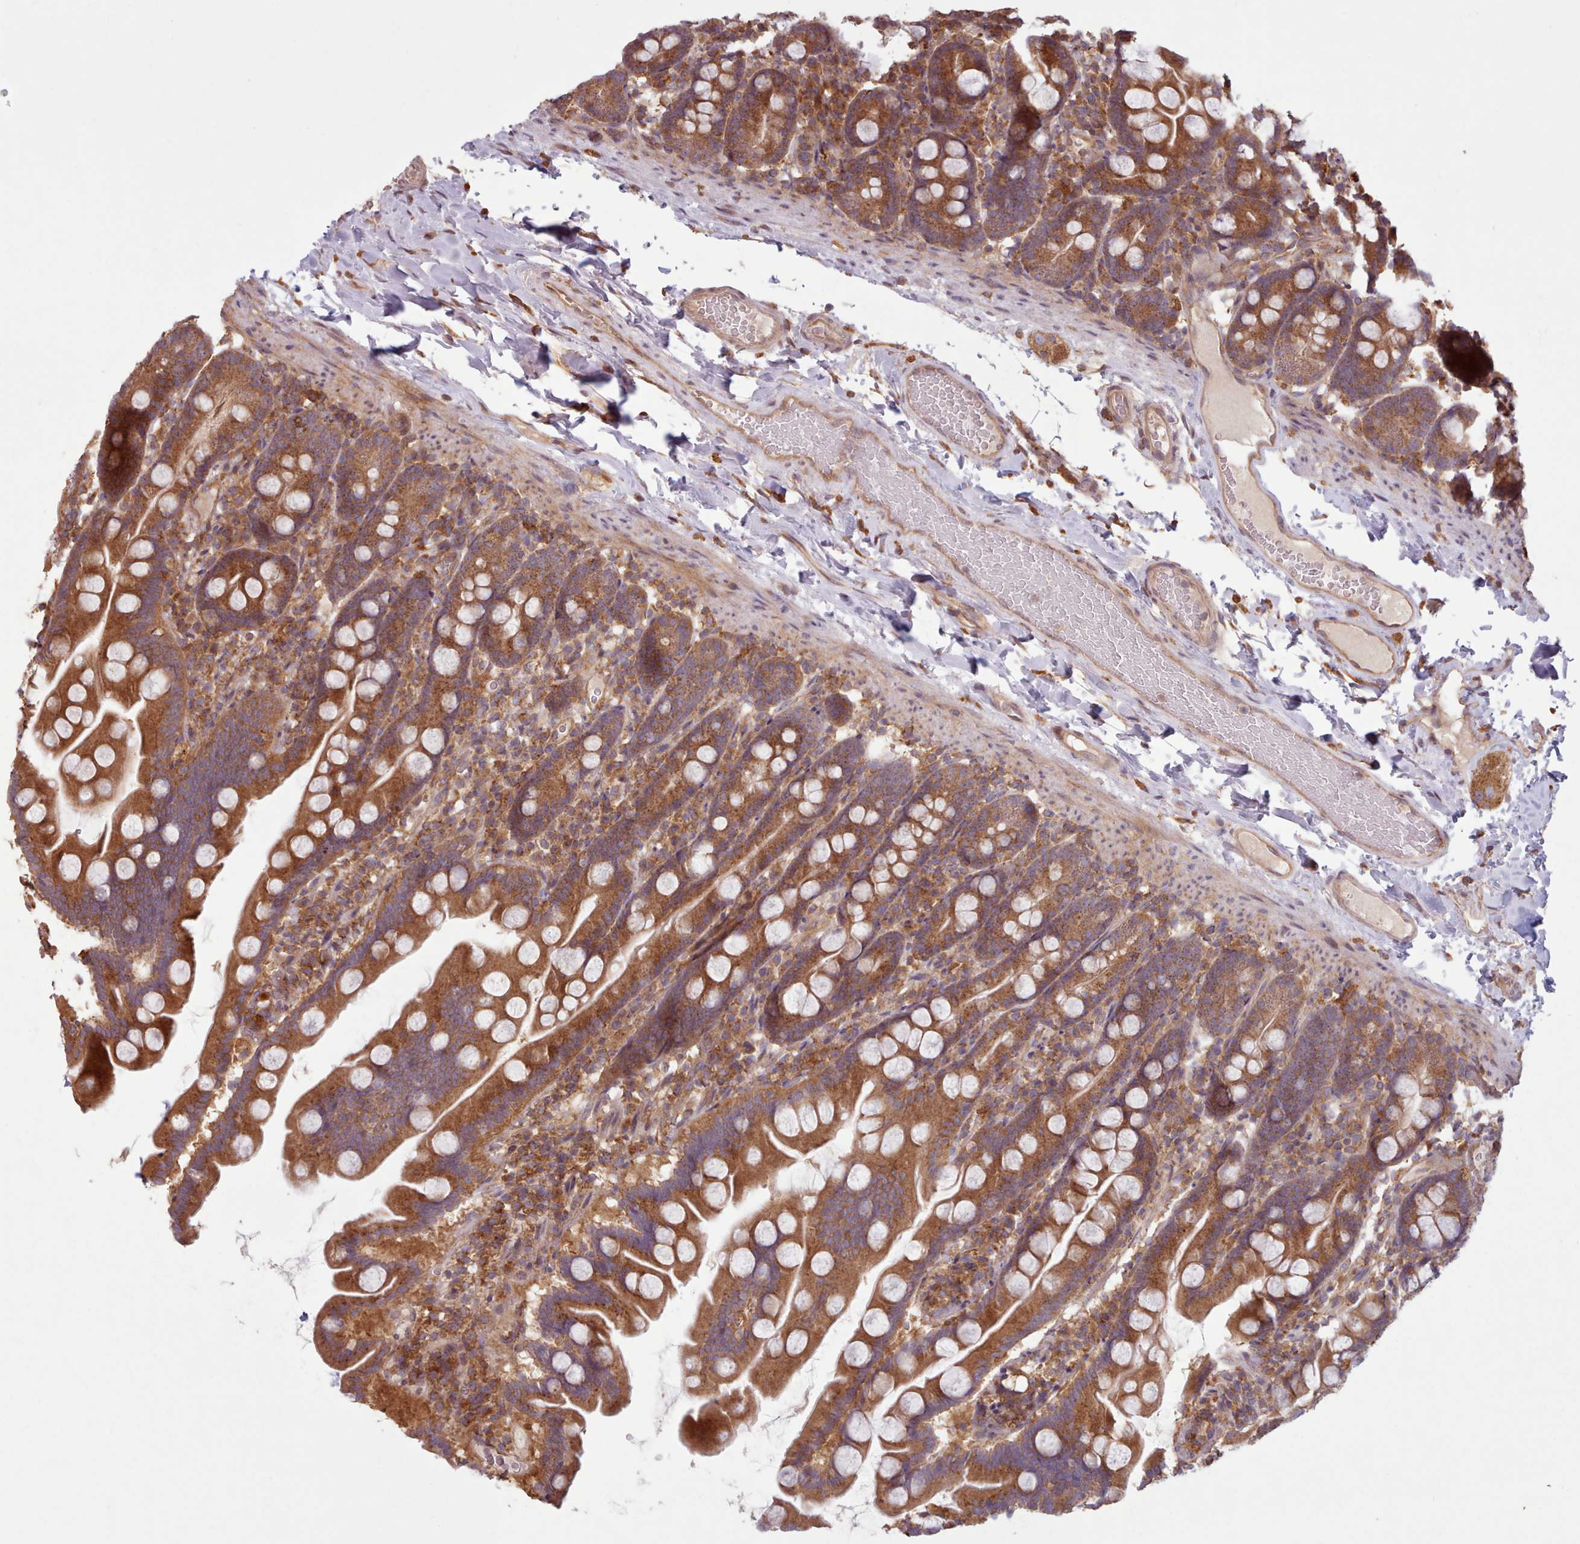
{"staining": {"intensity": "moderate", "quantity": ">75%", "location": "cytoplasmic/membranous"}, "tissue": "small intestine", "cell_type": "Glandular cells", "image_type": "normal", "snomed": [{"axis": "morphology", "description": "Normal tissue, NOS"}, {"axis": "topography", "description": "Small intestine"}], "caption": "Small intestine stained with DAB (3,3'-diaminobenzidine) immunohistochemistry reveals medium levels of moderate cytoplasmic/membranous positivity in about >75% of glandular cells. Using DAB (3,3'-diaminobenzidine) (brown) and hematoxylin (blue) stains, captured at high magnification using brightfield microscopy.", "gene": "WASHC2A", "patient": {"sex": "female", "age": 68}}